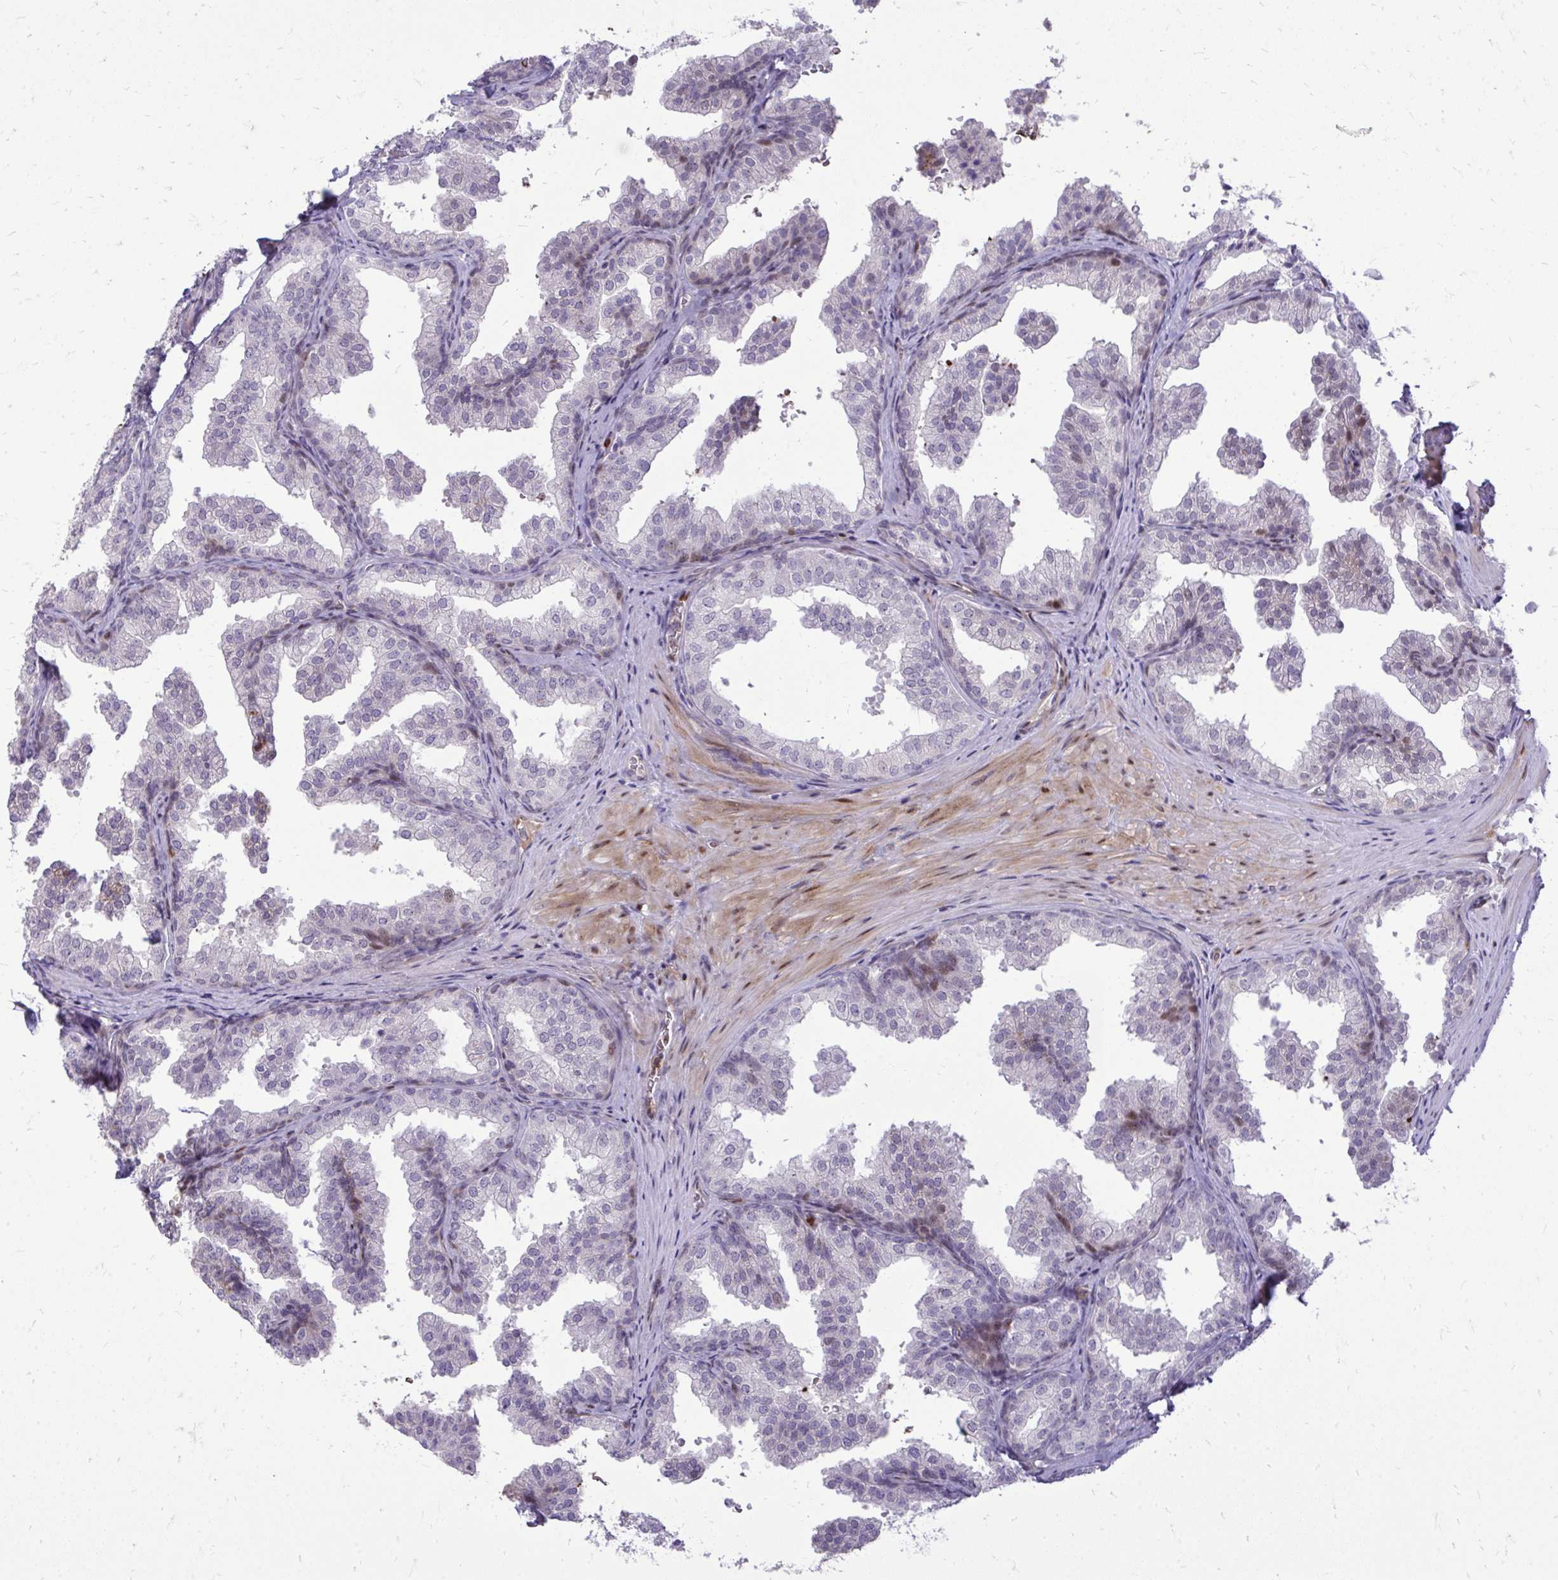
{"staining": {"intensity": "negative", "quantity": "none", "location": "none"}, "tissue": "prostate", "cell_type": "Glandular cells", "image_type": "normal", "snomed": [{"axis": "morphology", "description": "Normal tissue, NOS"}, {"axis": "topography", "description": "Prostate"}], "caption": "Immunohistochemistry image of unremarkable human prostate stained for a protein (brown), which shows no staining in glandular cells. The staining is performed using DAB brown chromogen with nuclei counter-stained in using hematoxylin.", "gene": "DLX4", "patient": {"sex": "male", "age": 37}}